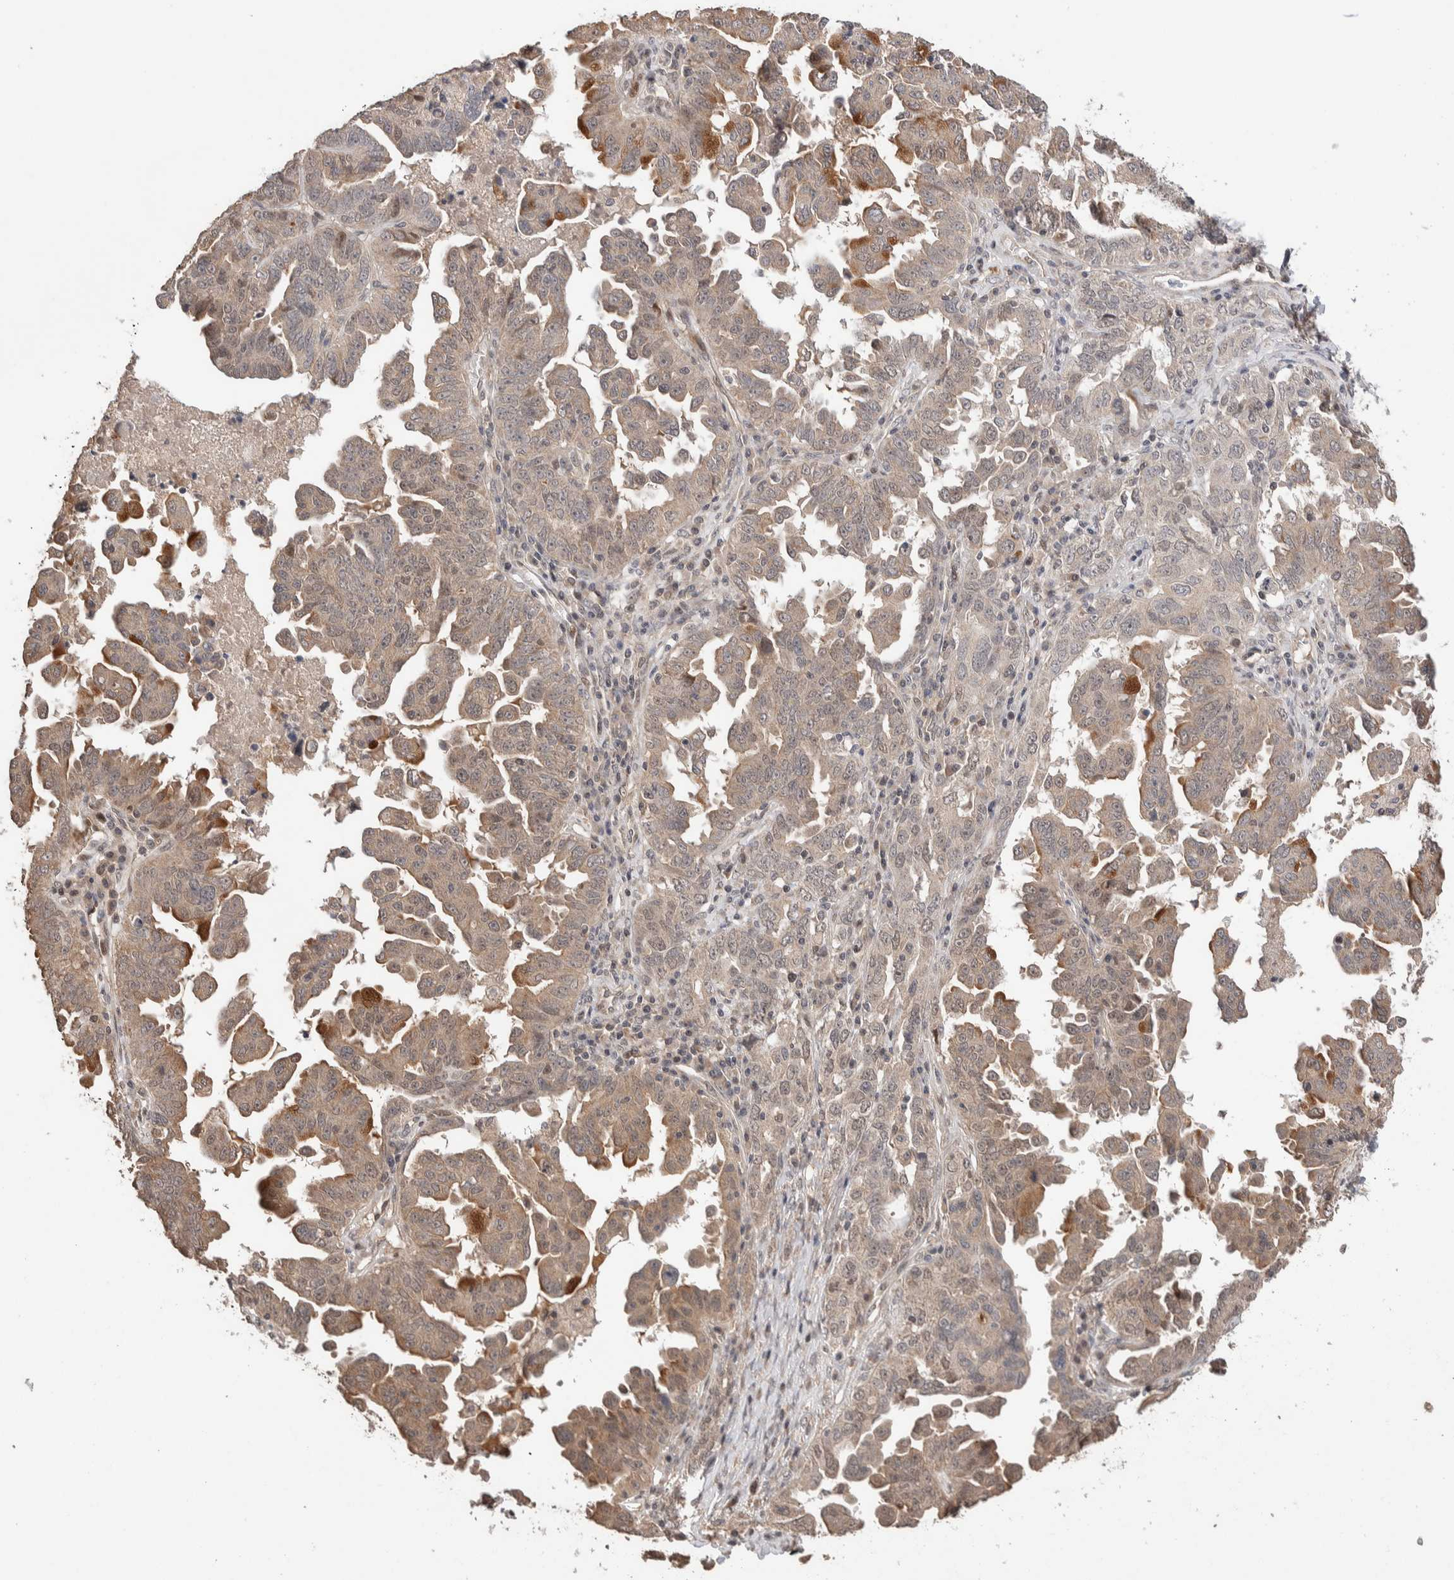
{"staining": {"intensity": "moderate", "quantity": "<25%", "location": "cytoplasmic/membranous"}, "tissue": "ovarian cancer", "cell_type": "Tumor cells", "image_type": "cancer", "snomed": [{"axis": "morphology", "description": "Carcinoma, endometroid"}, {"axis": "topography", "description": "Ovary"}], "caption": "Immunohistochemistry (IHC) of endometroid carcinoma (ovarian) demonstrates low levels of moderate cytoplasmic/membranous staining in approximately <25% of tumor cells. The protein of interest is stained brown, and the nuclei are stained in blue (DAB (3,3'-diaminobenzidine) IHC with brightfield microscopy, high magnification).", "gene": "PRDM15", "patient": {"sex": "female", "age": 62}}